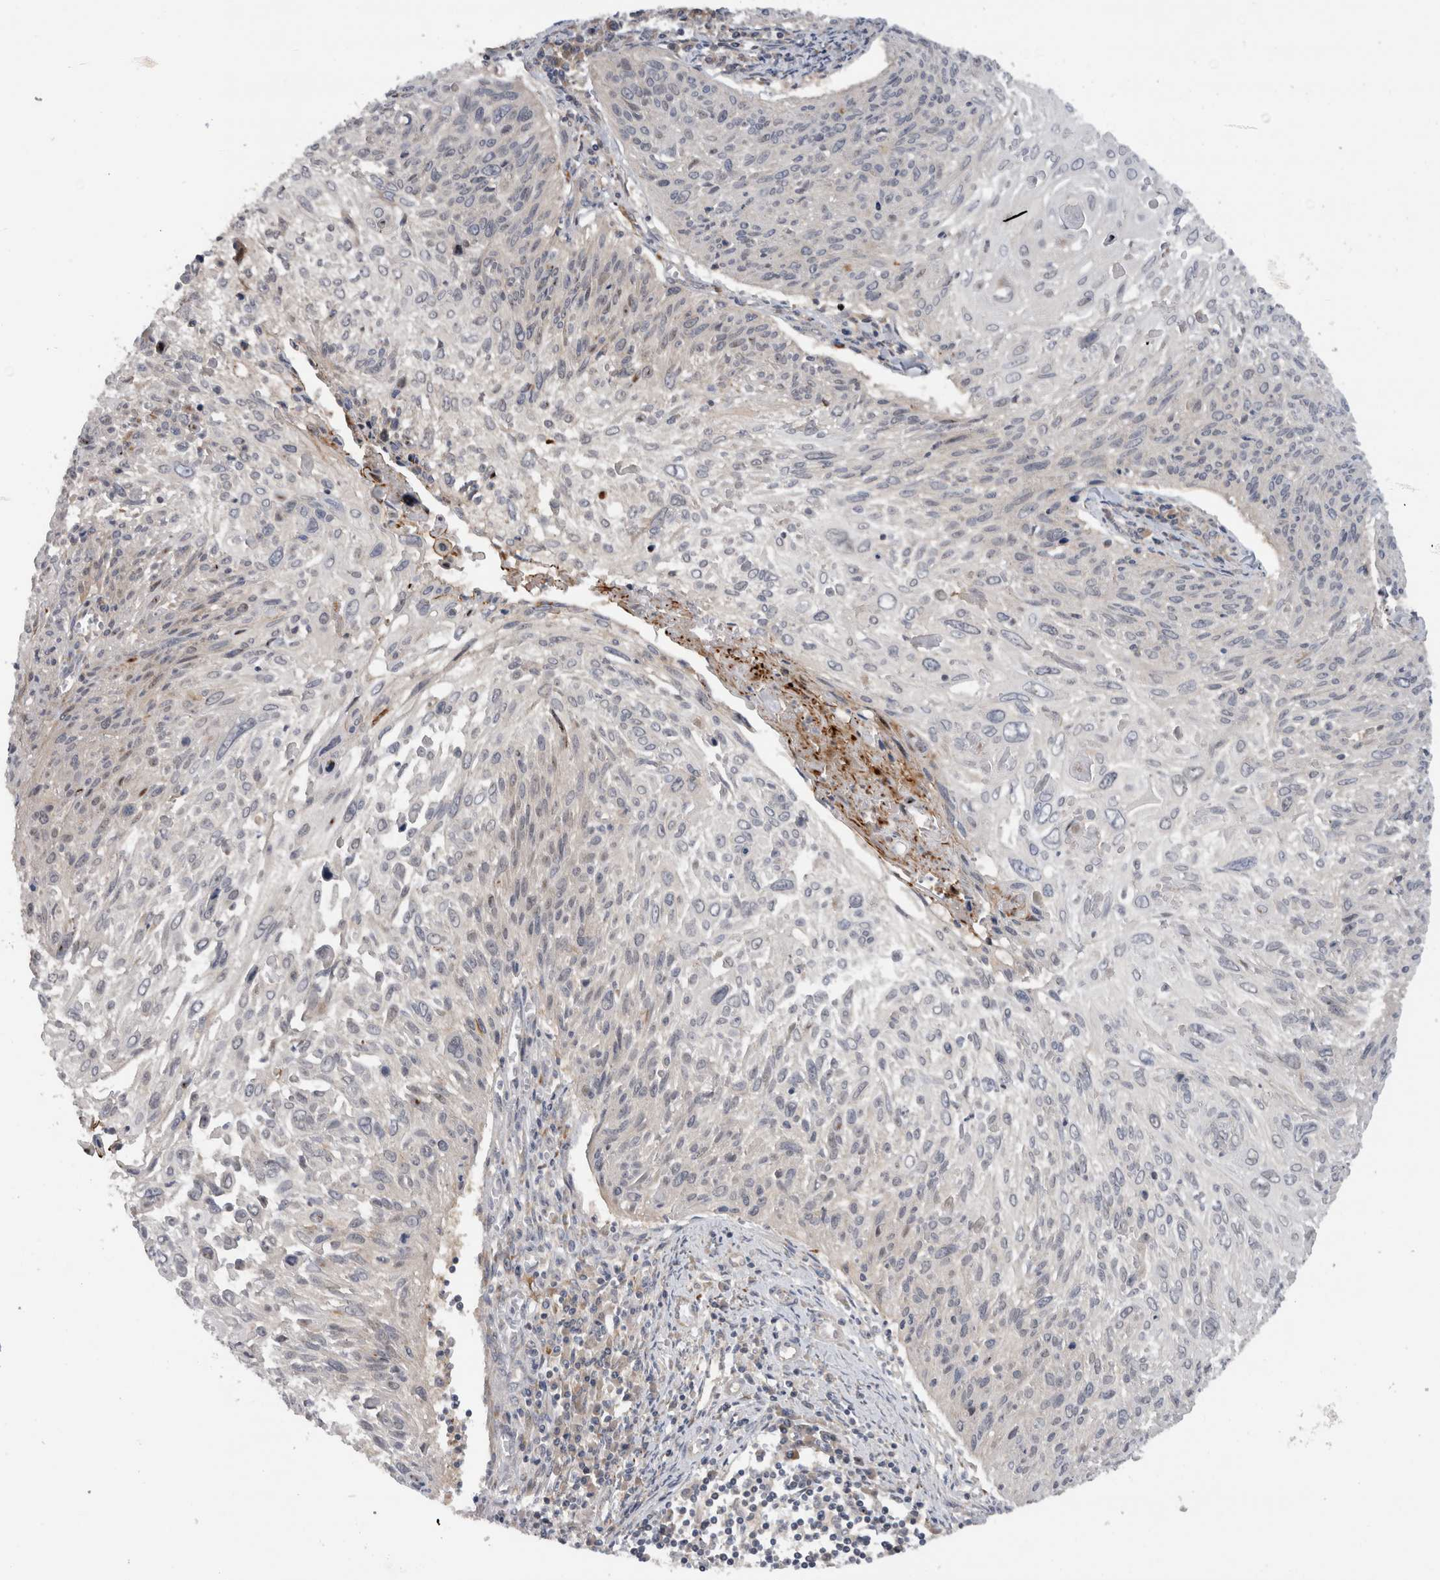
{"staining": {"intensity": "weak", "quantity": "<25%", "location": "cytoplasmic/membranous"}, "tissue": "cervical cancer", "cell_type": "Tumor cells", "image_type": "cancer", "snomed": [{"axis": "morphology", "description": "Squamous cell carcinoma, NOS"}, {"axis": "topography", "description": "Cervix"}], "caption": "Immunohistochemistry (IHC) image of human cervical cancer stained for a protein (brown), which shows no positivity in tumor cells.", "gene": "PDCD2", "patient": {"sex": "female", "age": 51}}